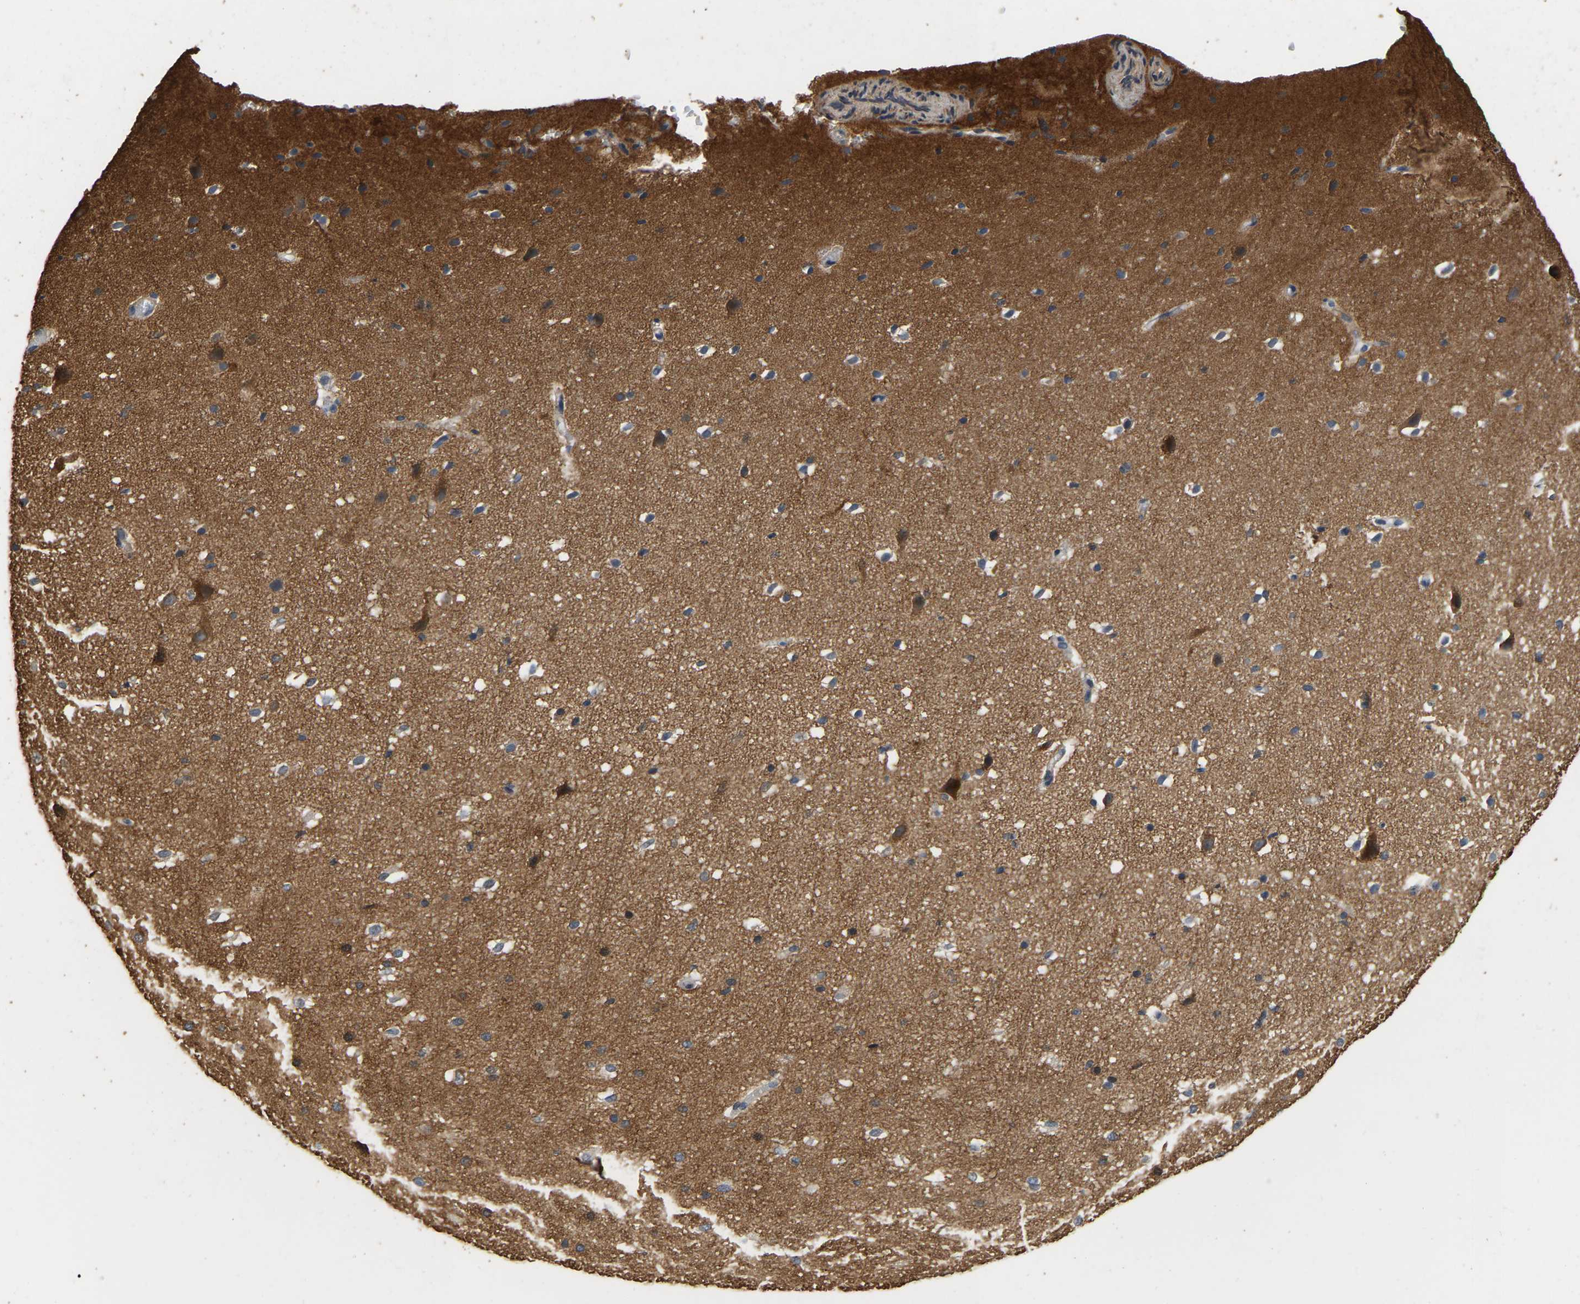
{"staining": {"intensity": "negative", "quantity": "none", "location": "none"}, "tissue": "cerebral cortex", "cell_type": "Endothelial cells", "image_type": "normal", "snomed": [{"axis": "morphology", "description": "Normal tissue, NOS"}, {"axis": "morphology", "description": "Developmental malformation"}, {"axis": "topography", "description": "Cerebral cortex"}], "caption": "Immunohistochemical staining of unremarkable cerebral cortex shows no significant positivity in endothelial cells. The staining is performed using DAB (3,3'-diaminobenzidine) brown chromogen with nuclei counter-stained in using hematoxylin.", "gene": "NCS1", "patient": {"sex": "female", "age": 30}}